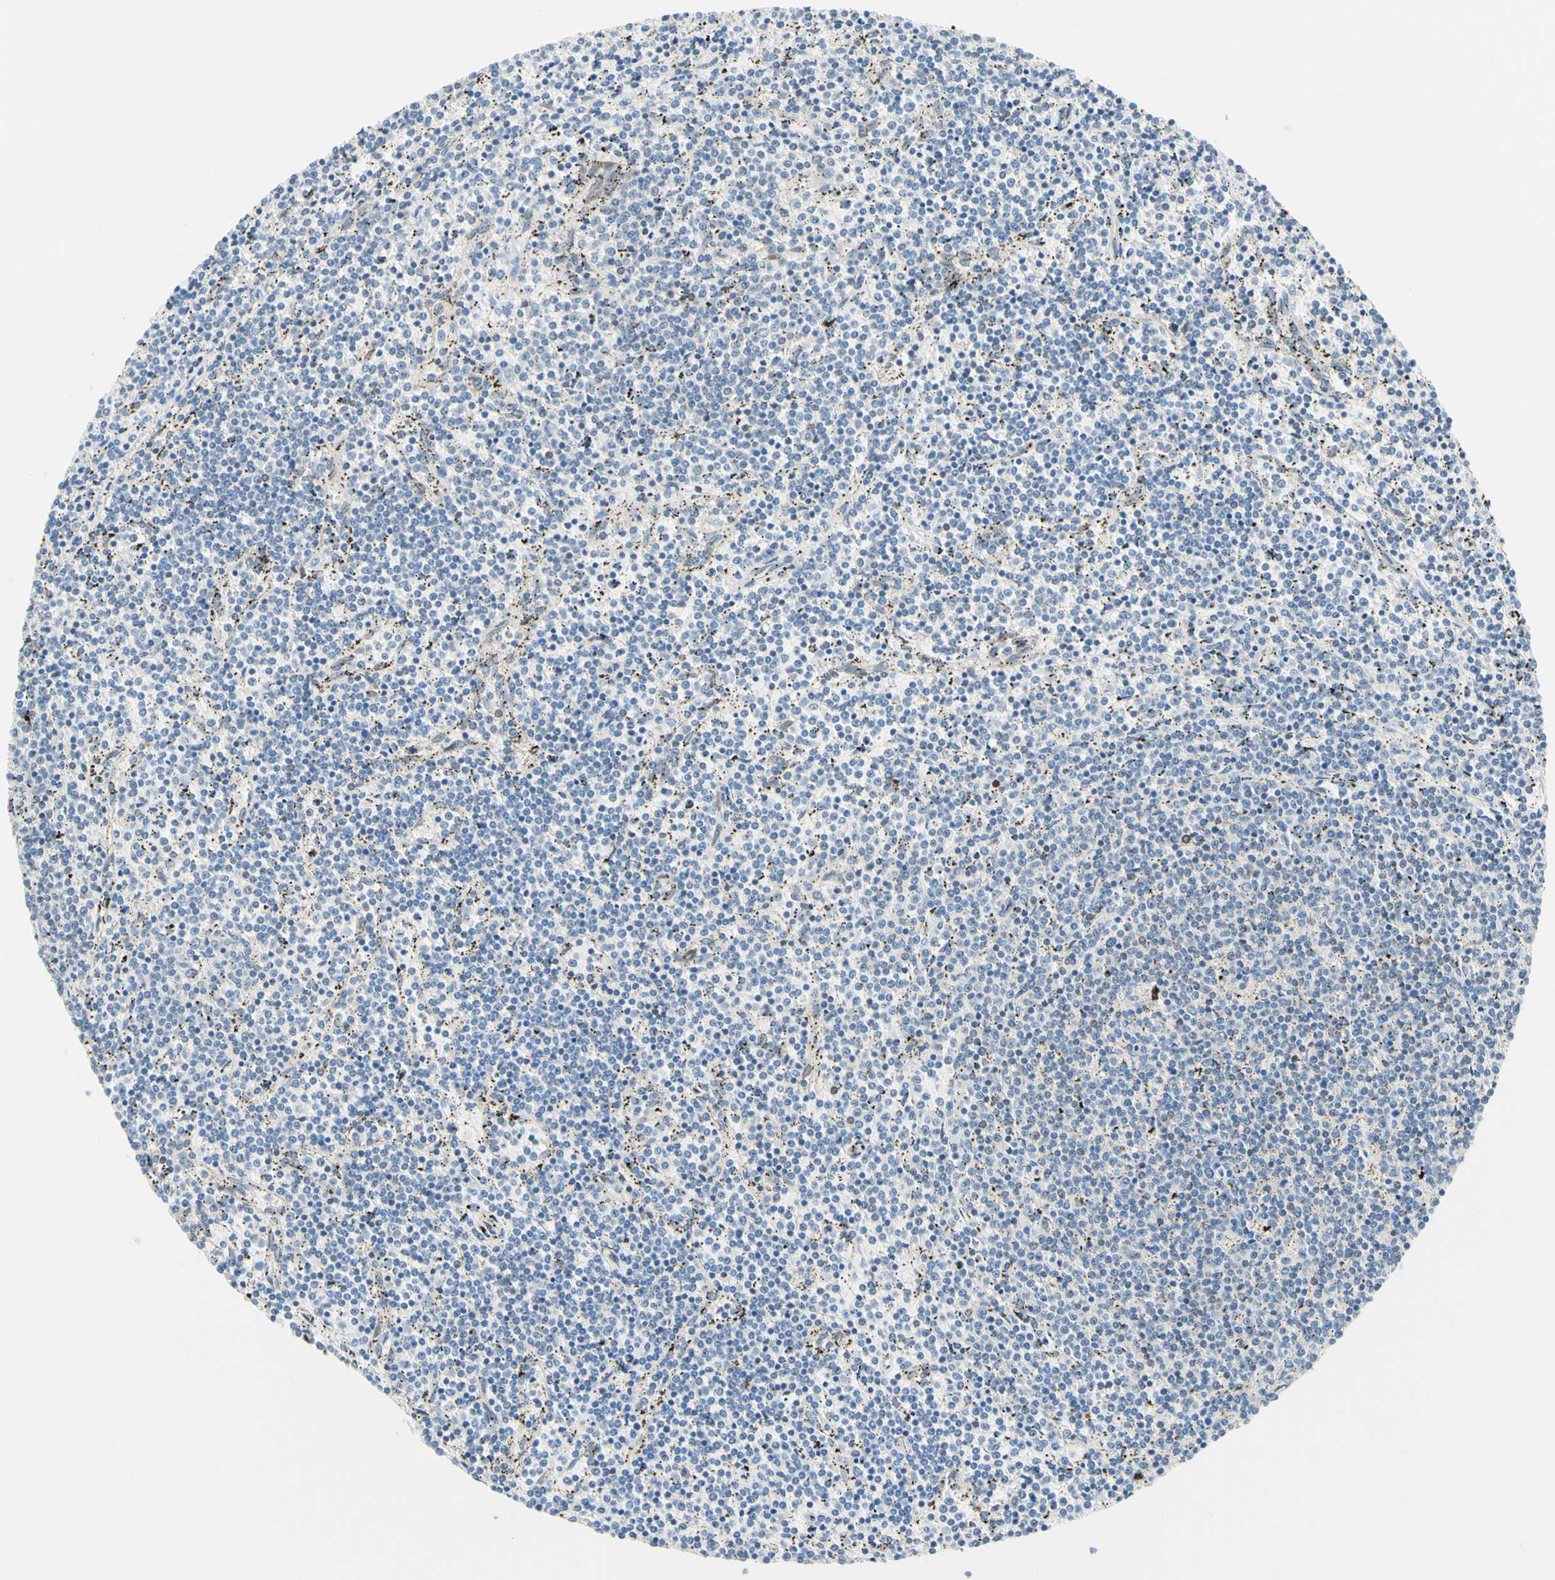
{"staining": {"intensity": "negative", "quantity": "none", "location": "none"}, "tissue": "lymphoma", "cell_type": "Tumor cells", "image_type": "cancer", "snomed": [{"axis": "morphology", "description": "Malignant lymphoma, non-Hodgkin's type, Low grade"}, {"axis": "topography", "description": "Spleen"}], "caption": "Histopathology image shows no protein staining in tumor cells of malignant lymphoma, non-Hodgkin's type (low-grade) tissue.", "gene": "TRAF2", "patient": {"sex": "female", "age": 50}}